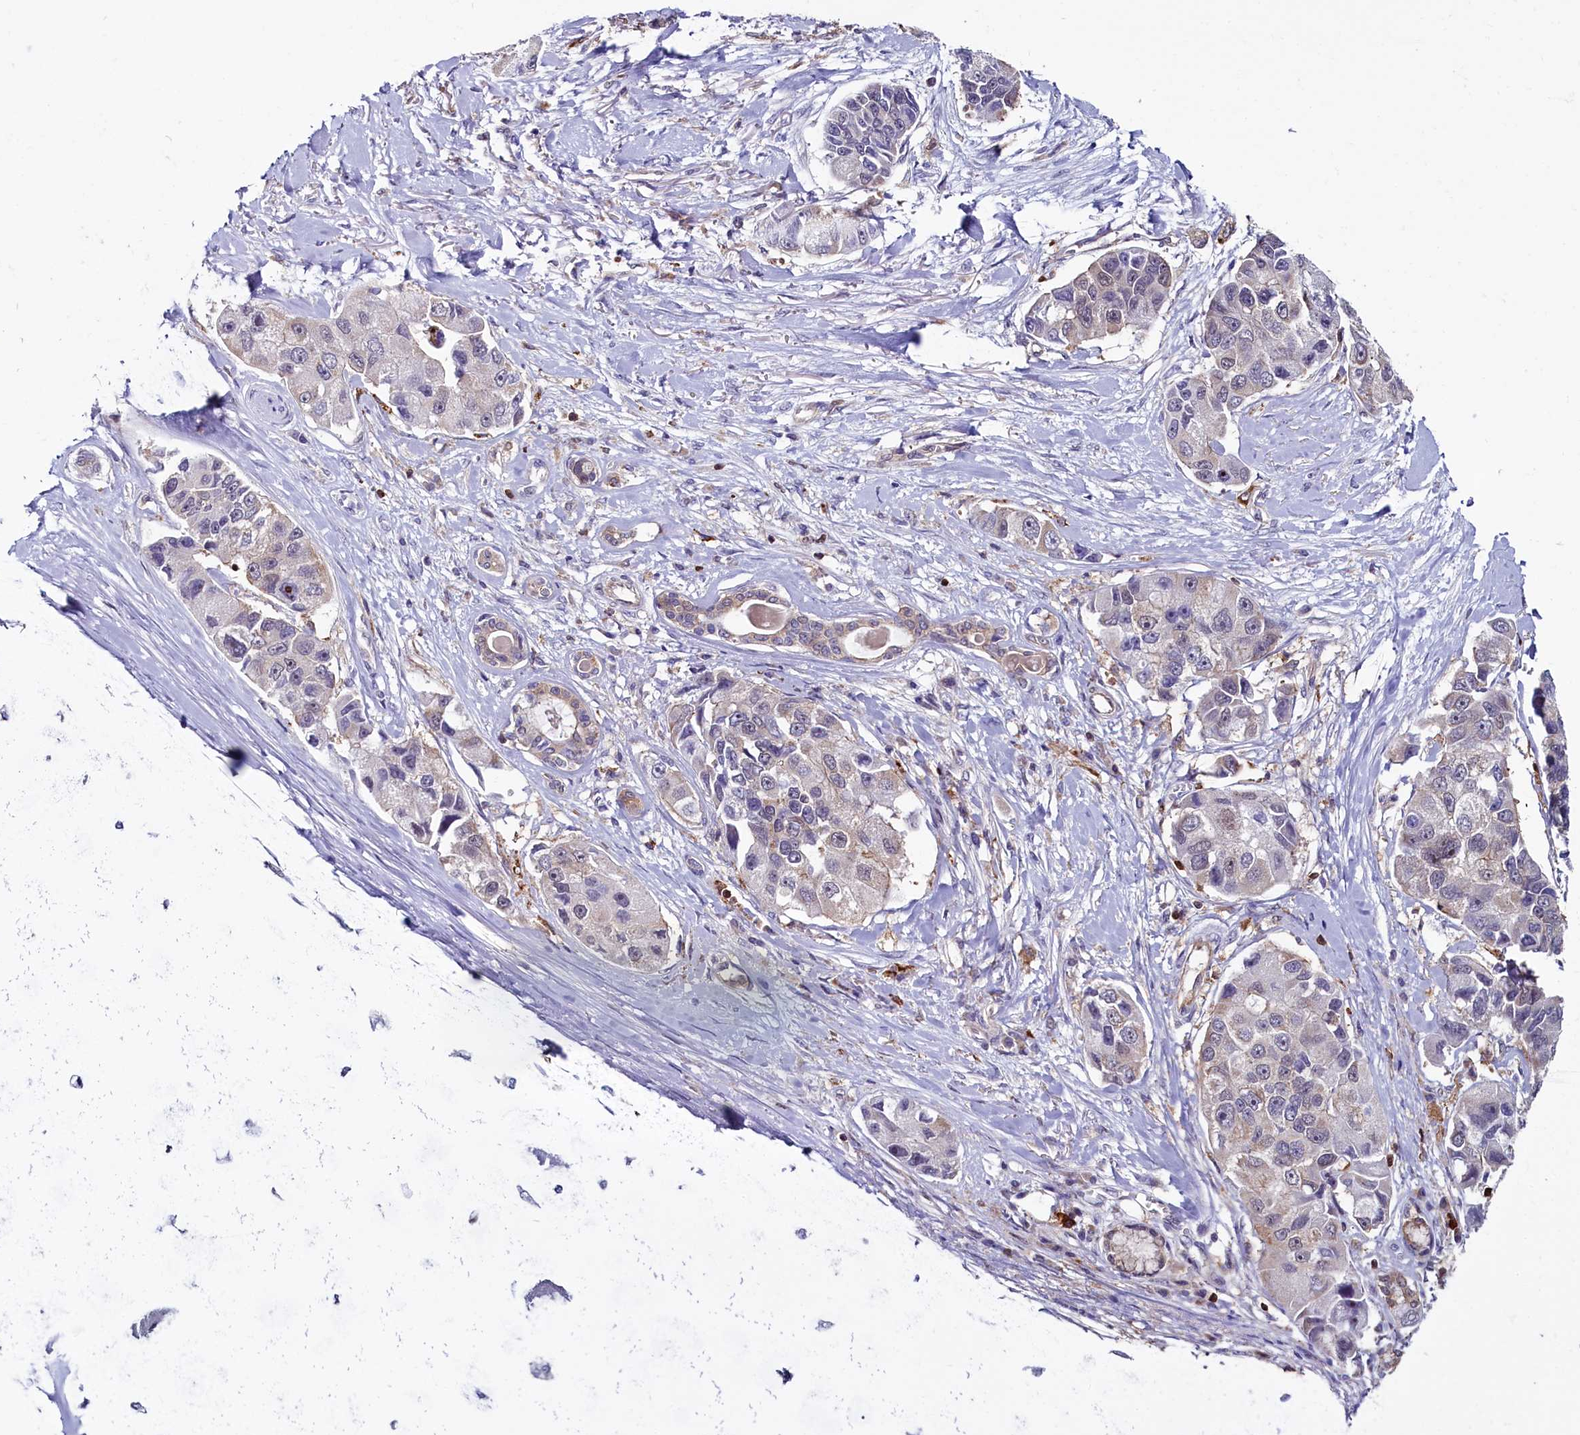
{"staining": {"intensity": "weak", "quantity": "<25%", "location": "cytoplasmic/membranous"}, "tissue": "lung cancer", "cell_type": "Tumor cells", "image_type": "cancer", "snomed": [{"axis": "morphology", "description": "Adenocarcinoma, NOS"}, {"axis": "topography", "description": "Lung"}], "caption": "Tumor cells show no significant staining in lung cancer.", "gene": "CIAPIN1", "patient": {"sex": "female", "age": 54}}